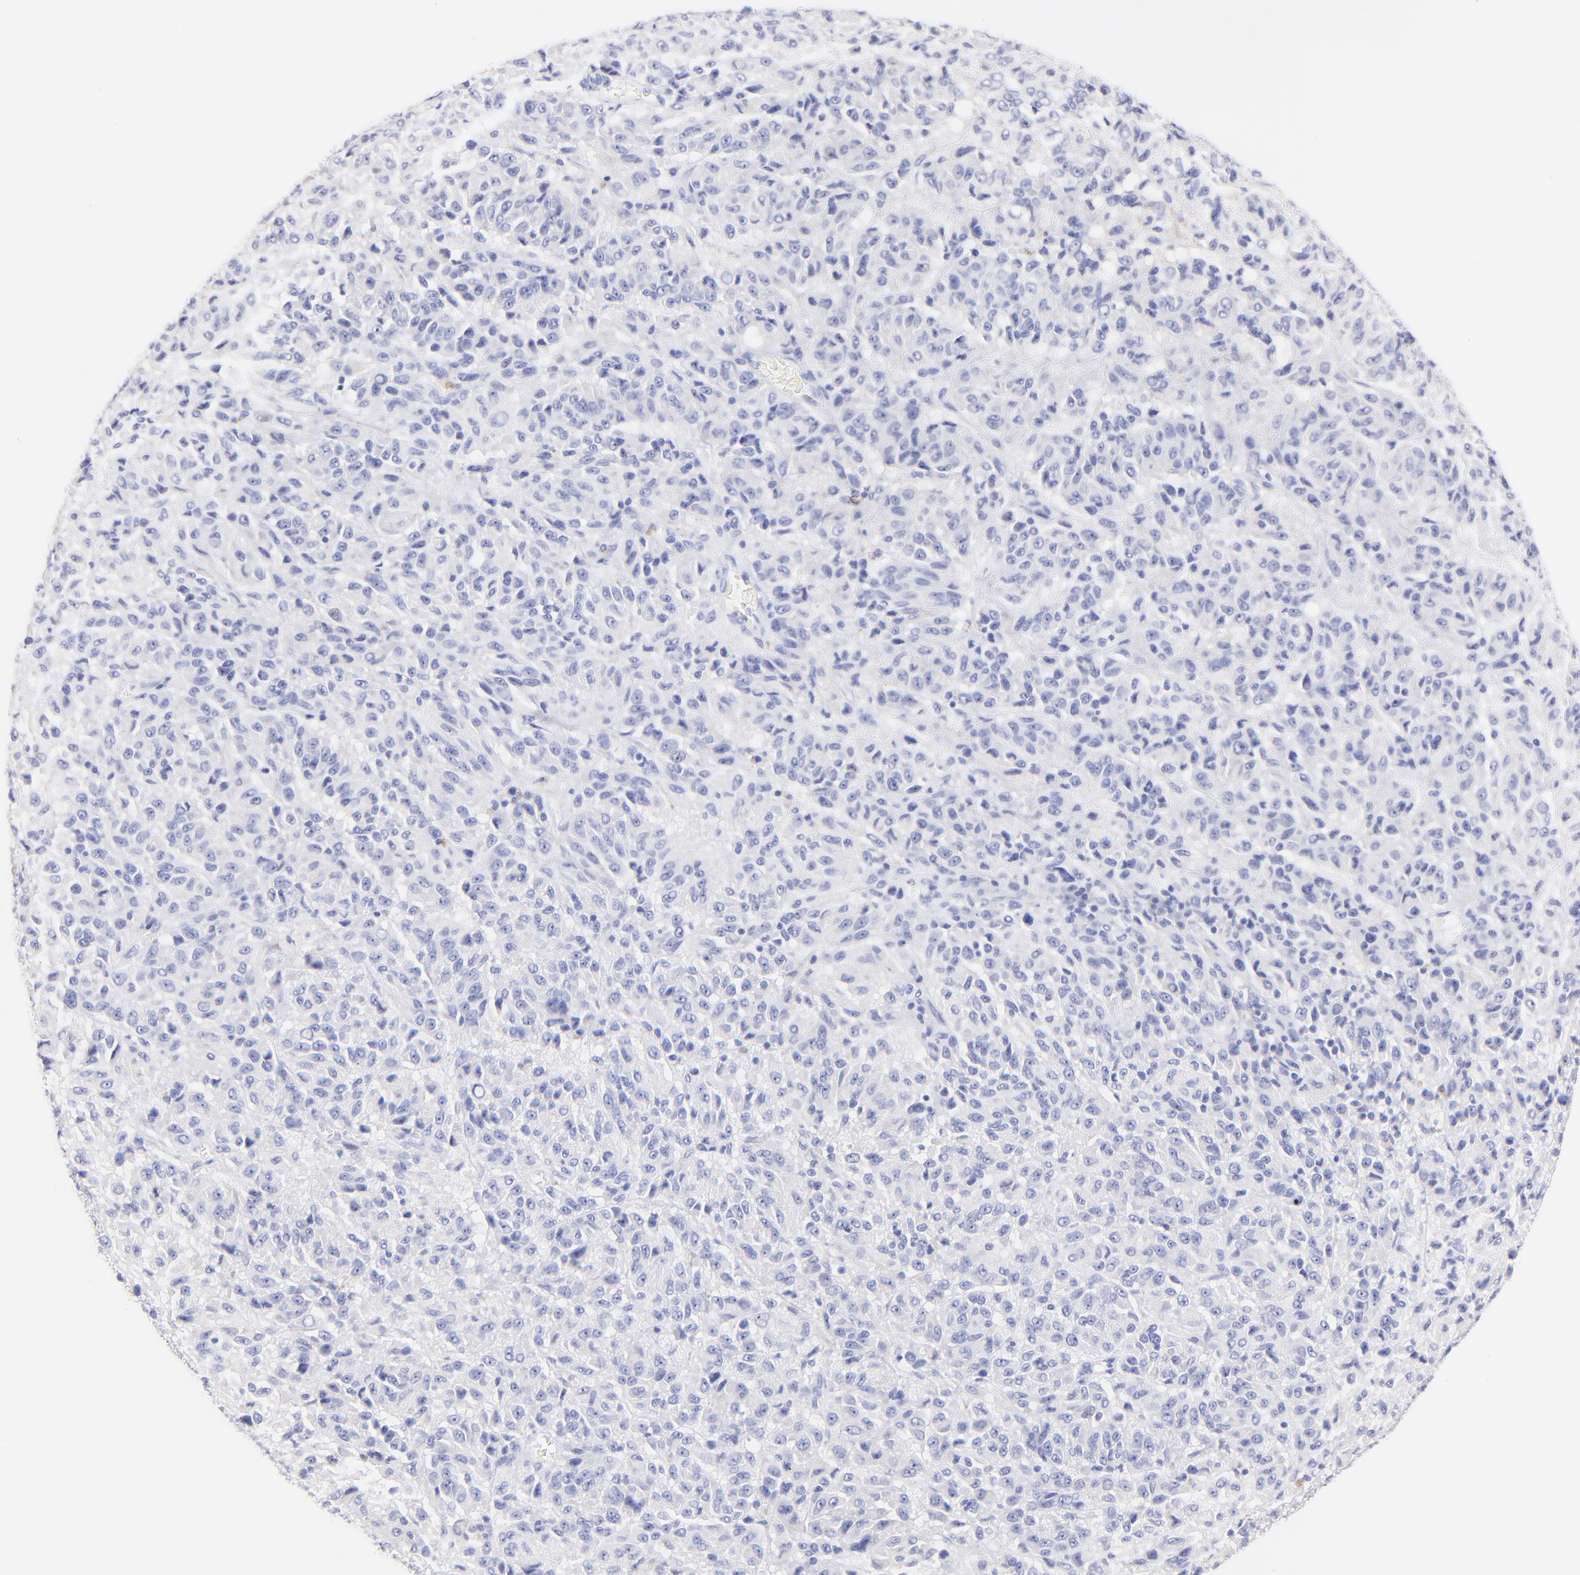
{"staining": {"intensity": "negative", "quantity": "none", "location": "none"}, "tissue": "melanoma", "cell_type": "Tumor cells", "image_type": "cancer", "snomed": [{"axis": "morphology", "description": "Malignant melanoma, Metastatic site"}, {"axis": "topography", "description": "Lung"}], "caption": "Tumor cells show no significant protein expression in melanoma.", "gene": "RAB3A", "patient": {"sex": "male", "age": 64}}